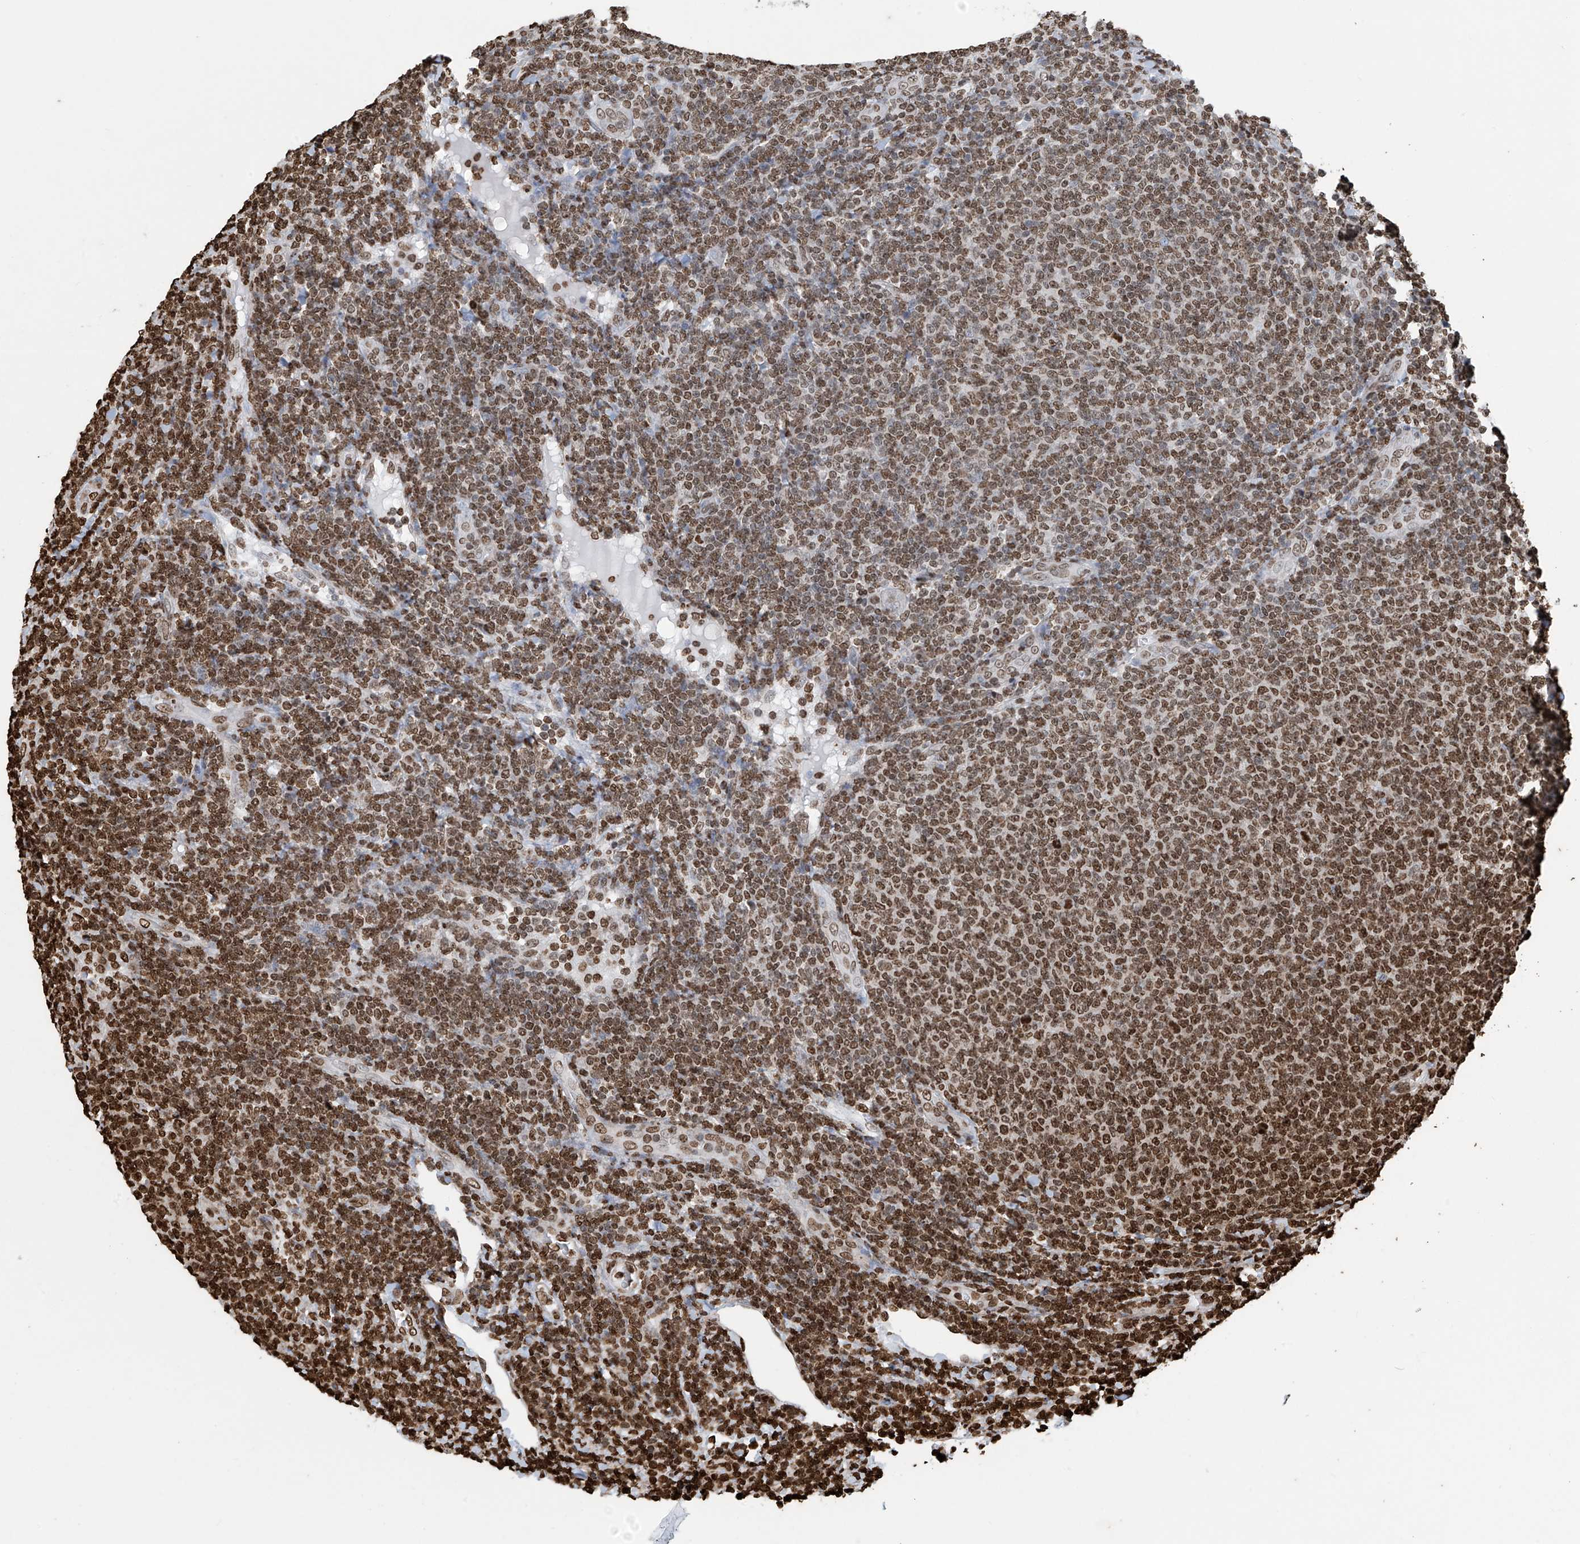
{"staining": {"intensity": "moderate", "quantity": ">75%", "location": "nuclear"}, "tissue": "lymphoma", "cell_type": "Tumor cells", "image_type": "cancer", "snomed": [{"axis": "morphology", "description": "Malignant lymphoma, non-Hodgkin's type, Low grade"}, {"axis": "topography", "description": "Lymph node"}], "caption": "This image reveals immunohistochemistry (IHC) staining of low-grade malignant lymphoma, non-Hodgkin's type, with medium moderate nuclear positivity in approximately >75% of tumor cells.", "gene": "DPPA2", "patient": {"sex": "male", "age": 66}}